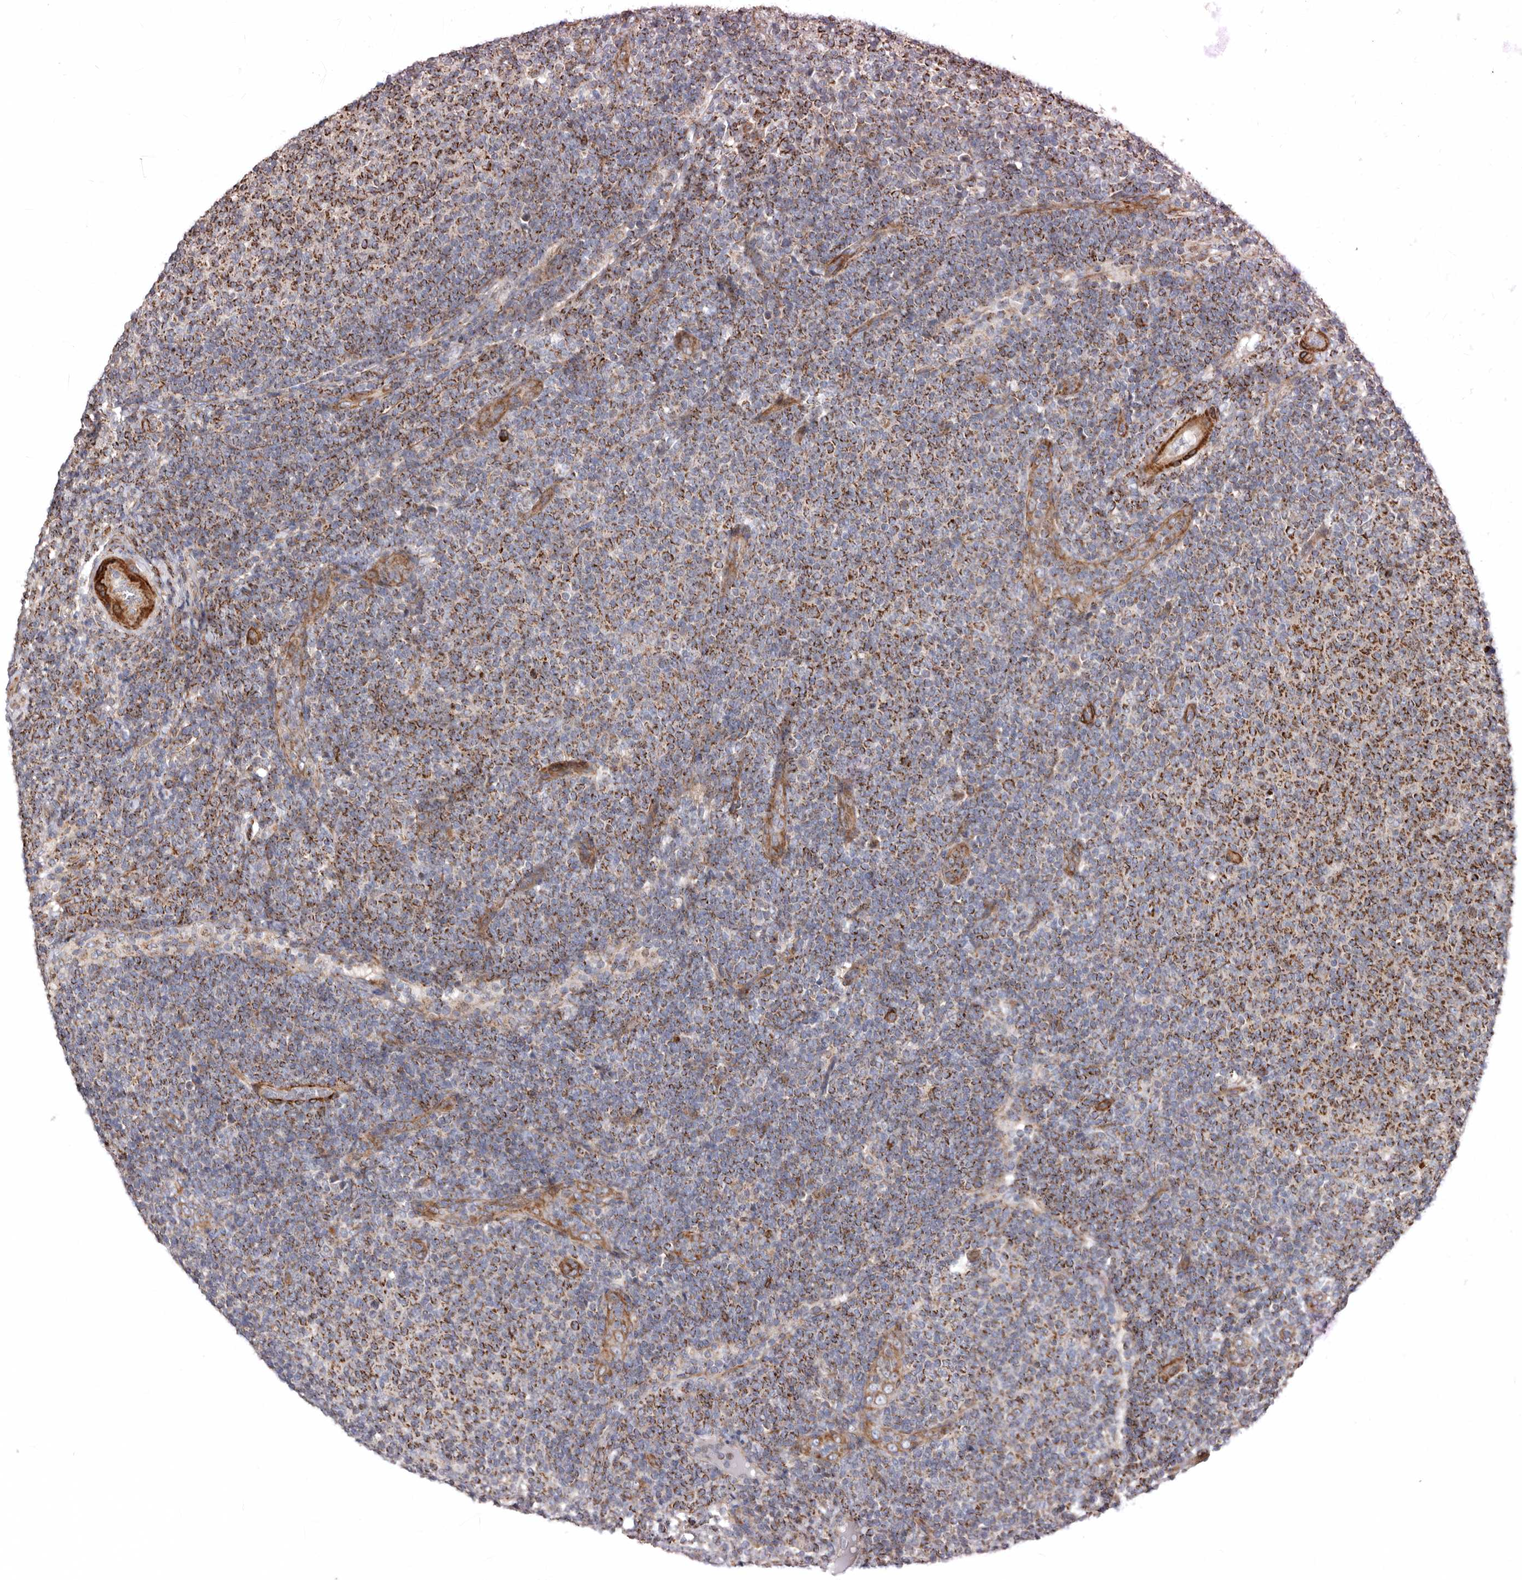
{"staining": {"intensity": "strong", "quantity": "25%-75%", "location": "cytoplasmic/membranous"}, "tissue": "lymphoma", "cell_type": "Tumor cells", "image_type": "cancer", "snomed": [{"axis": "morphology", "description": "Malignant lymphoma, non-Hodgkin's type, Low grade"}, {"axis": "topography", "description": "Lymph node"}], "caption": "An immunohistochemistry (IHC) micrograph of neoplastic tissue is shown. Protein staining in brown highlights strong cytoplasmic/membranous positivity in low-grade malignant lymphoma, non-Hodgkin's type within tumor cells. The staining was performed using DAB, with brown indicating positive protein expression. Nuclei are stained blue with hematoxylin.", "gene": "PROKR1", "patient": {"sex": "male", "age": 66}}